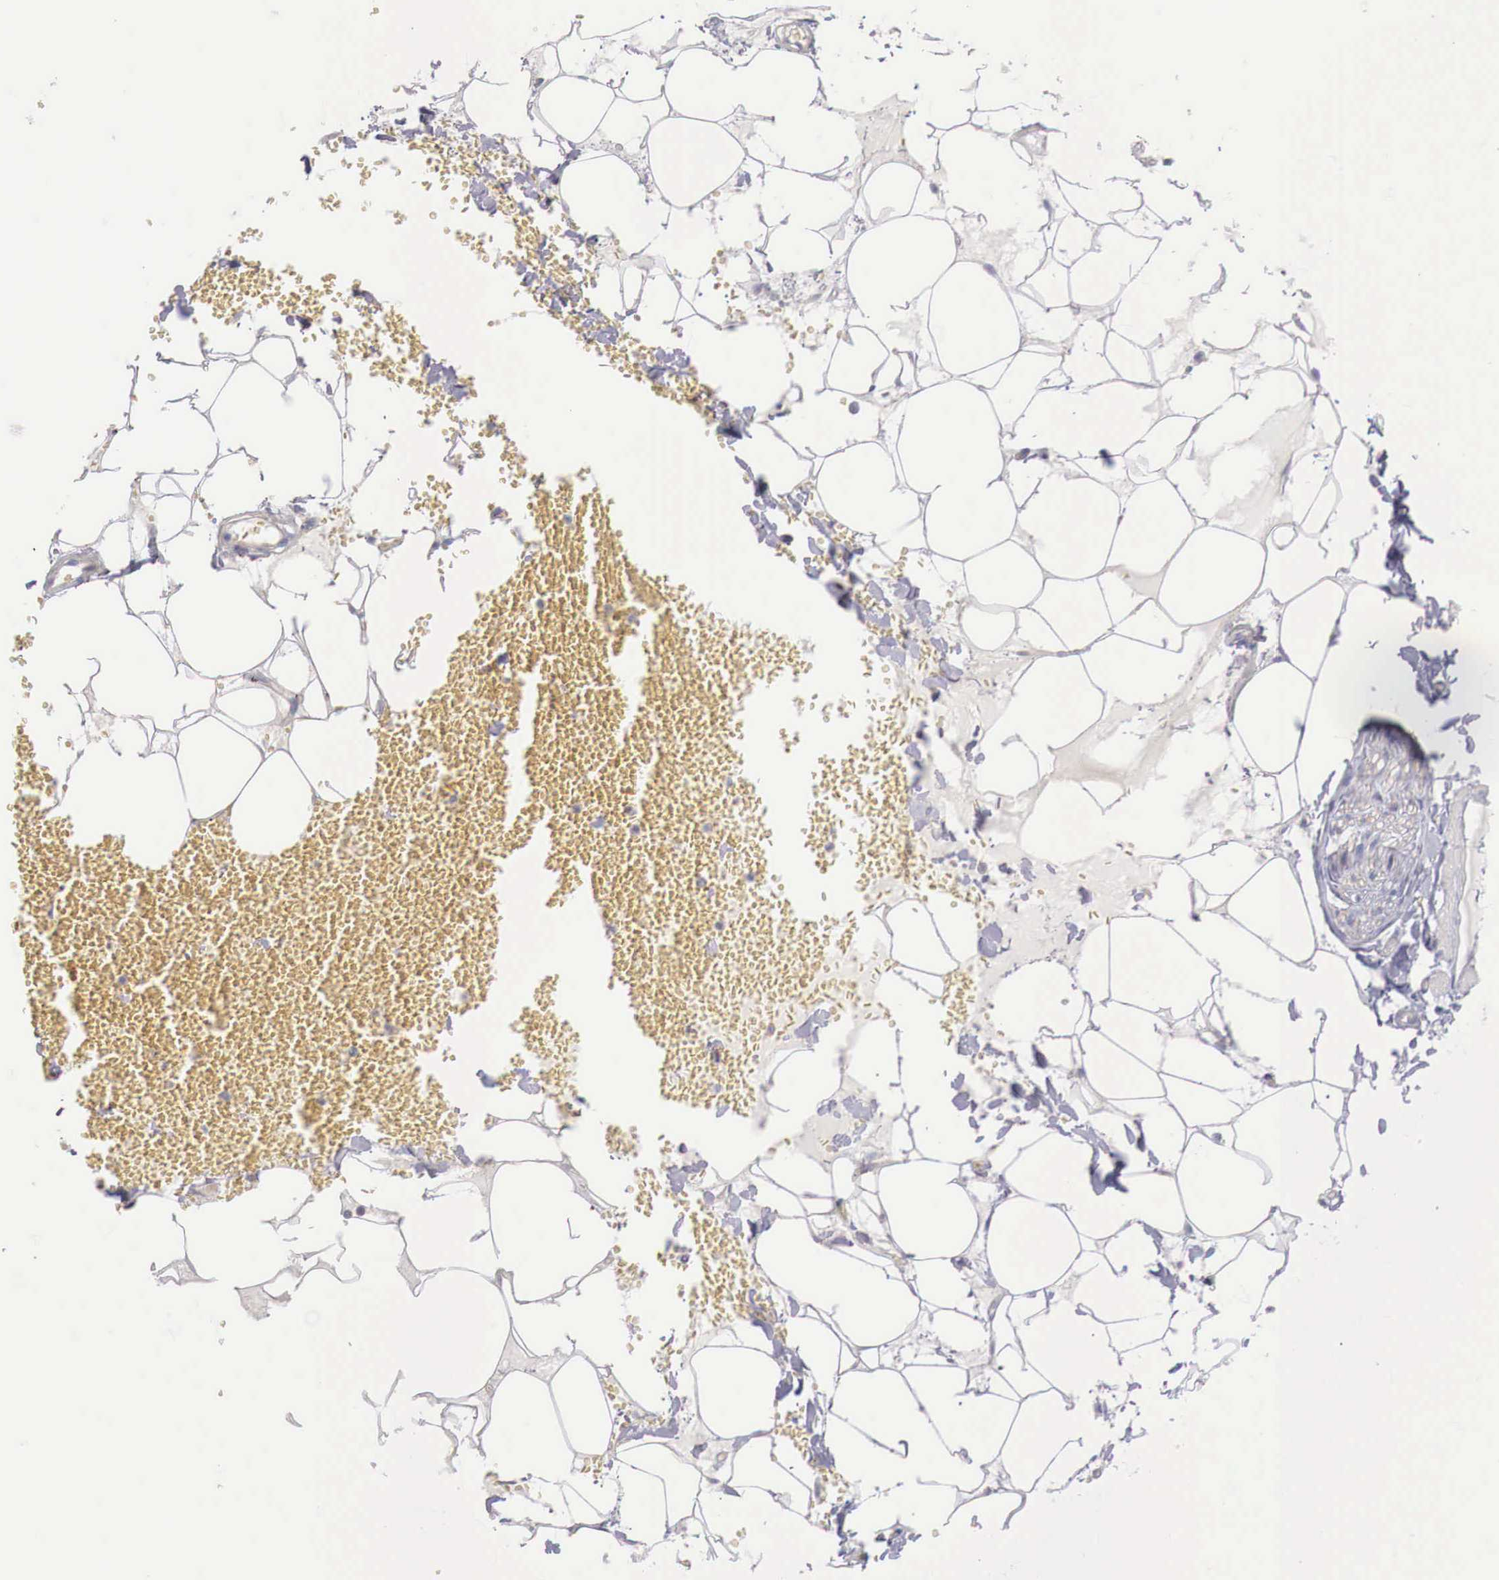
{"staining": {"intensity": "negative", "quantity": "none", "location": "none"}, "tissue": "adipose tissue", "cell_type": "Adipocytes", "image_type": "normal", "snomed": [{"axis": "morphology", "description": "Normal tissue, NOS"}, {"axis": "morphology", "description": "Inflammation, NOS"}, {"axis": "topography", "description": "Lymph node"}, {"axis": "topography", "description": "Peripheral nerve tissue"}], "caption": "Immunohistochemistry (IHC) photomicrograph of normal adipose tissue: adipose tissue stained with DAB (3,3'-diaminobenzidine) demonstrates no significant protein expression in adipocytes.", "gene": "TRIM13", "patient": {"sex": "male", "age": 52}}